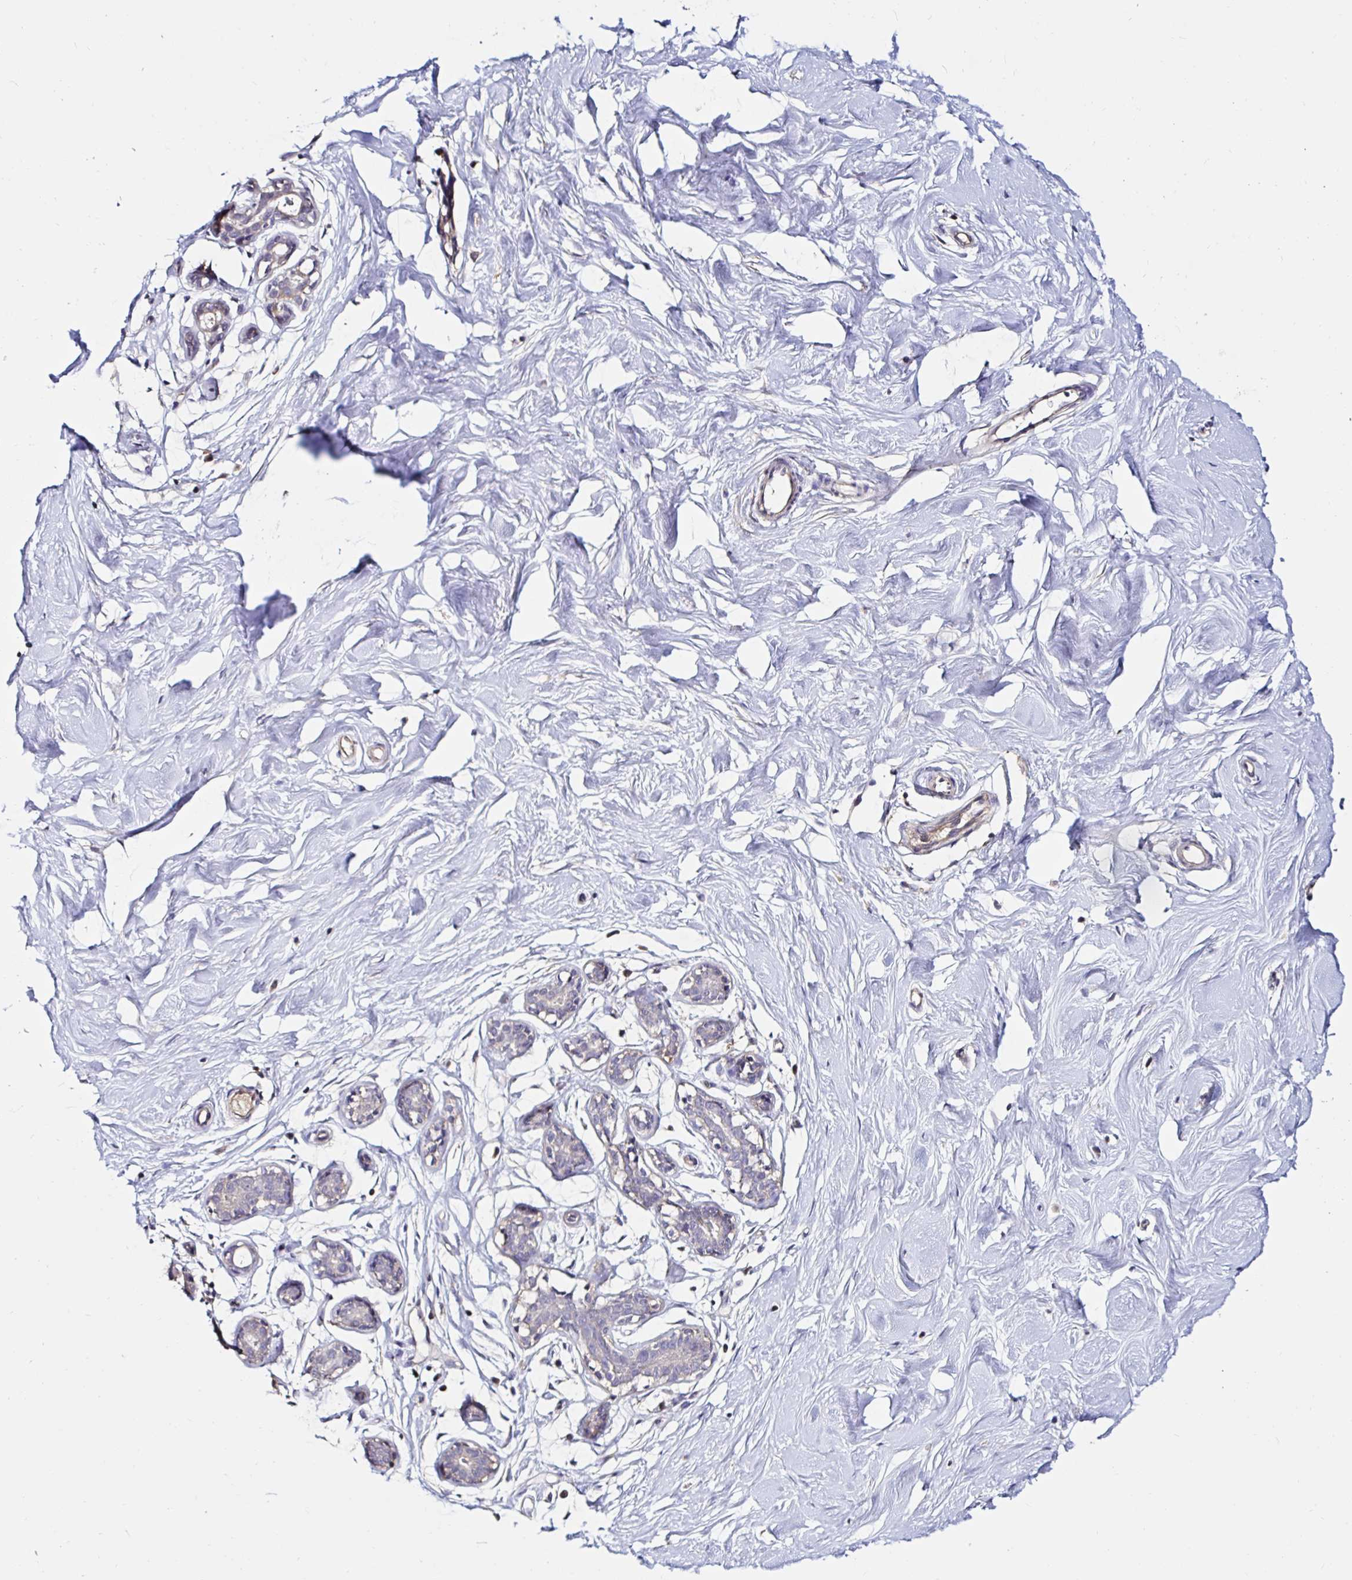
{"staining": {"intensity": "negative", "quantity": "none", "location": "none"}, "tissue": "breast", "cell_type": "Adipocytes", "image_type": "normal", "snomed": [{"axis": "morphology", "description": "Normal tissue, NOS"}, {"axis": "topography", "description": "Breast"}], "caption": "Adipocytes are negative for protein expression in unremarkable human breast. (DAB (3,3'-diaminobenzidine) immunohistochemistry (IHC) visualized using brightfield microscopy, high magnification).", "gene": "RSRP1", "patient": {"sex": "female", "age": 27}}